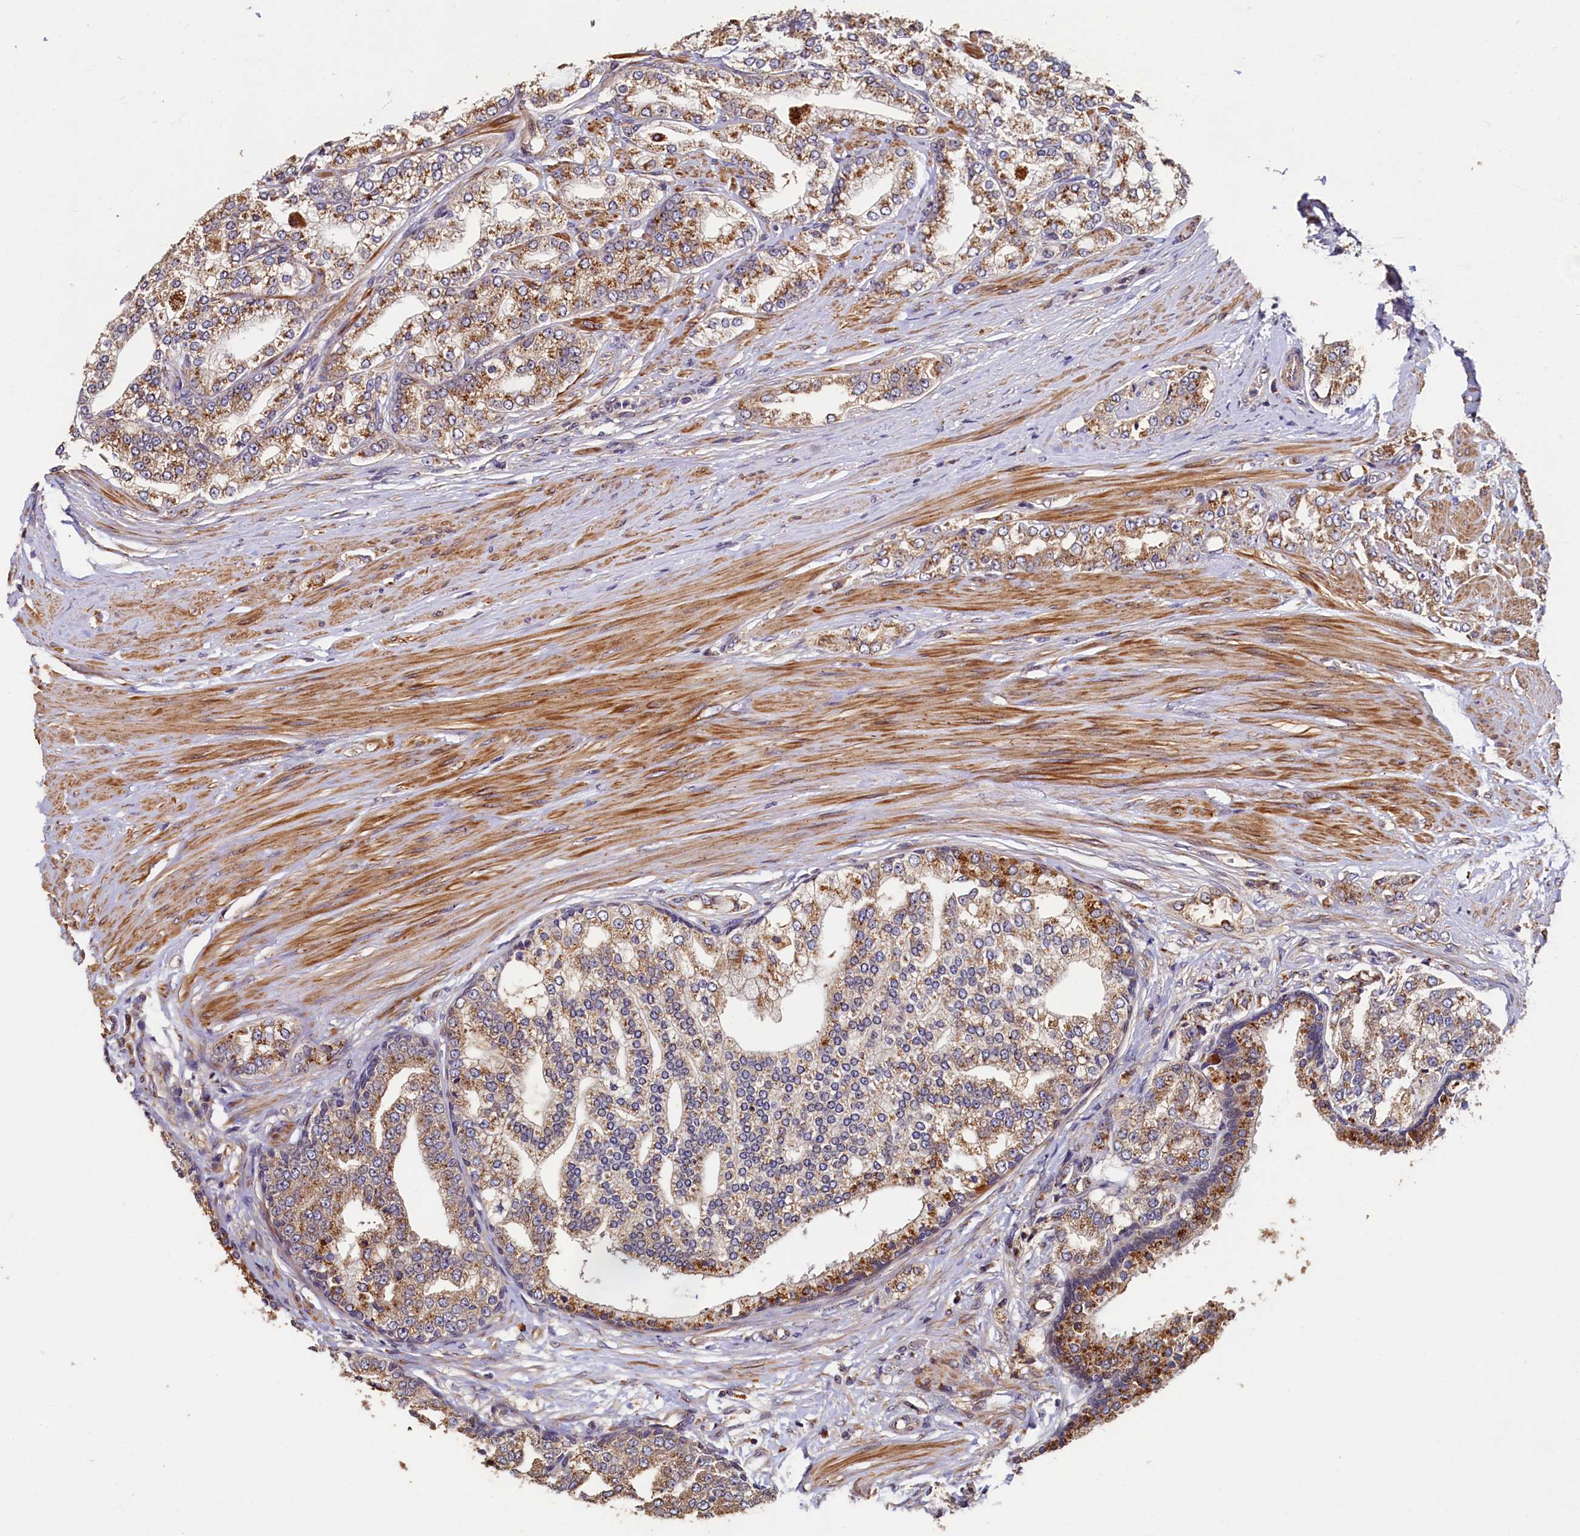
{"staining": {"intensity": "moderate", "quantity": ">75%", "location": "cytoplasmic/membranous"}, "tissue": "prostate cancer", "cell_type": "Tumor cells", "image_type": "cancer", "snomed": [{"axis": "morphology", "description": "Adenocarcinoma, High grade"}, {"axis": "topography", "description": "Prostate"}], "caption": "Tumor cells demonstrate medium levels of moderate cytoplasmic/membranous expression in approximately >75% of cells in human adenocarcinoma (high-grade) (prostate).", "gene": "TMEM181", "patient": {"sex": "male", "age": 64}}